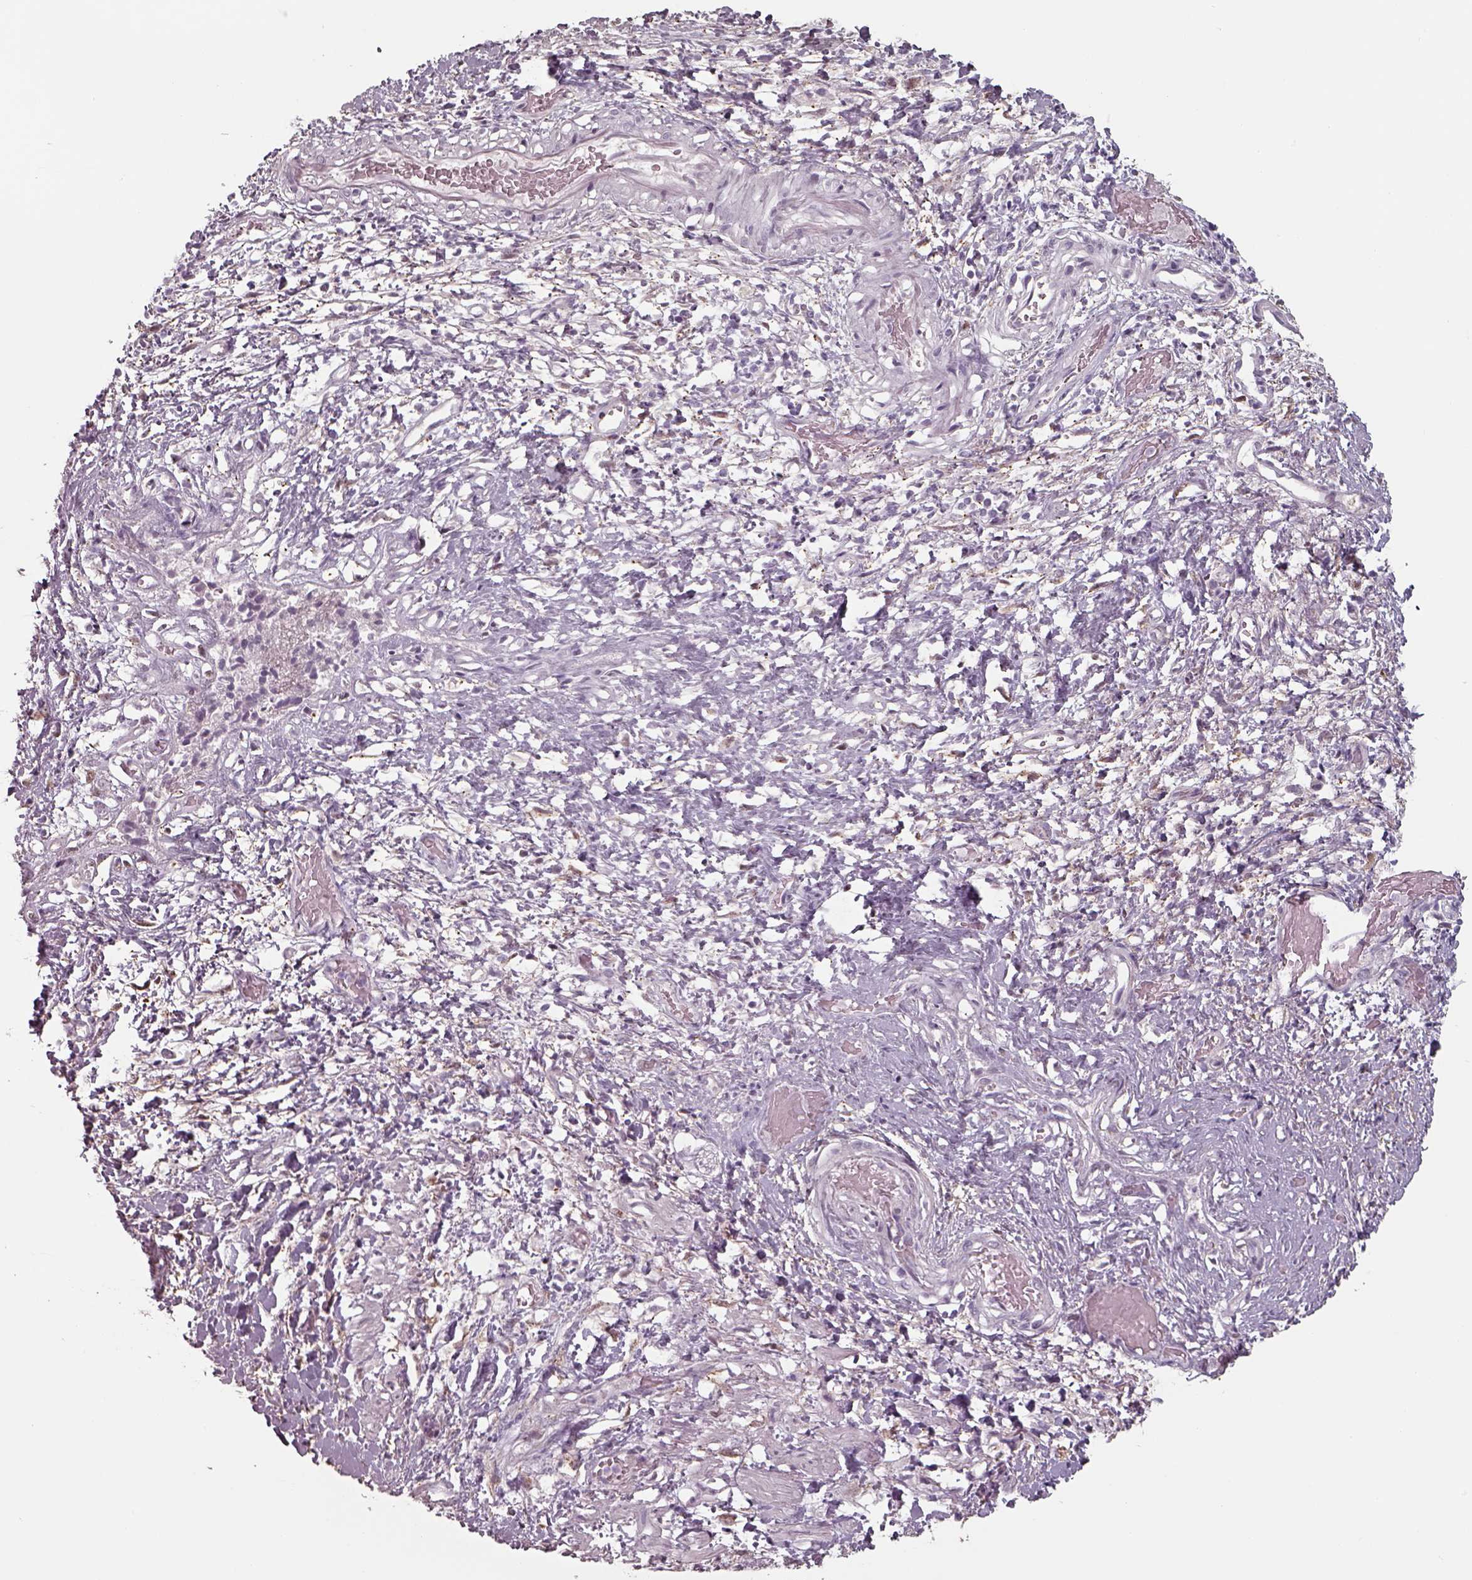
{"staining": {"intensity": "negative", "quantity": "none", "location": "none"}, "tissue": "liver cancer", "cell_type": "Tumor cells", "image_type": "cancer", "snomed": [{"axis": "morphology", "description": "Cholangiocarcinoma"}, {"axis": "topography", "description": "Liver"}], "caption": "This histopathology image is of liver cancer stained with immunohistochemistry to label a protein in brown with the nuclei are counter-stained blue. There is no positivity in tumor cells.", "gene": "SEPTIN14", "patient": {"sex": "female", "age": 52}}